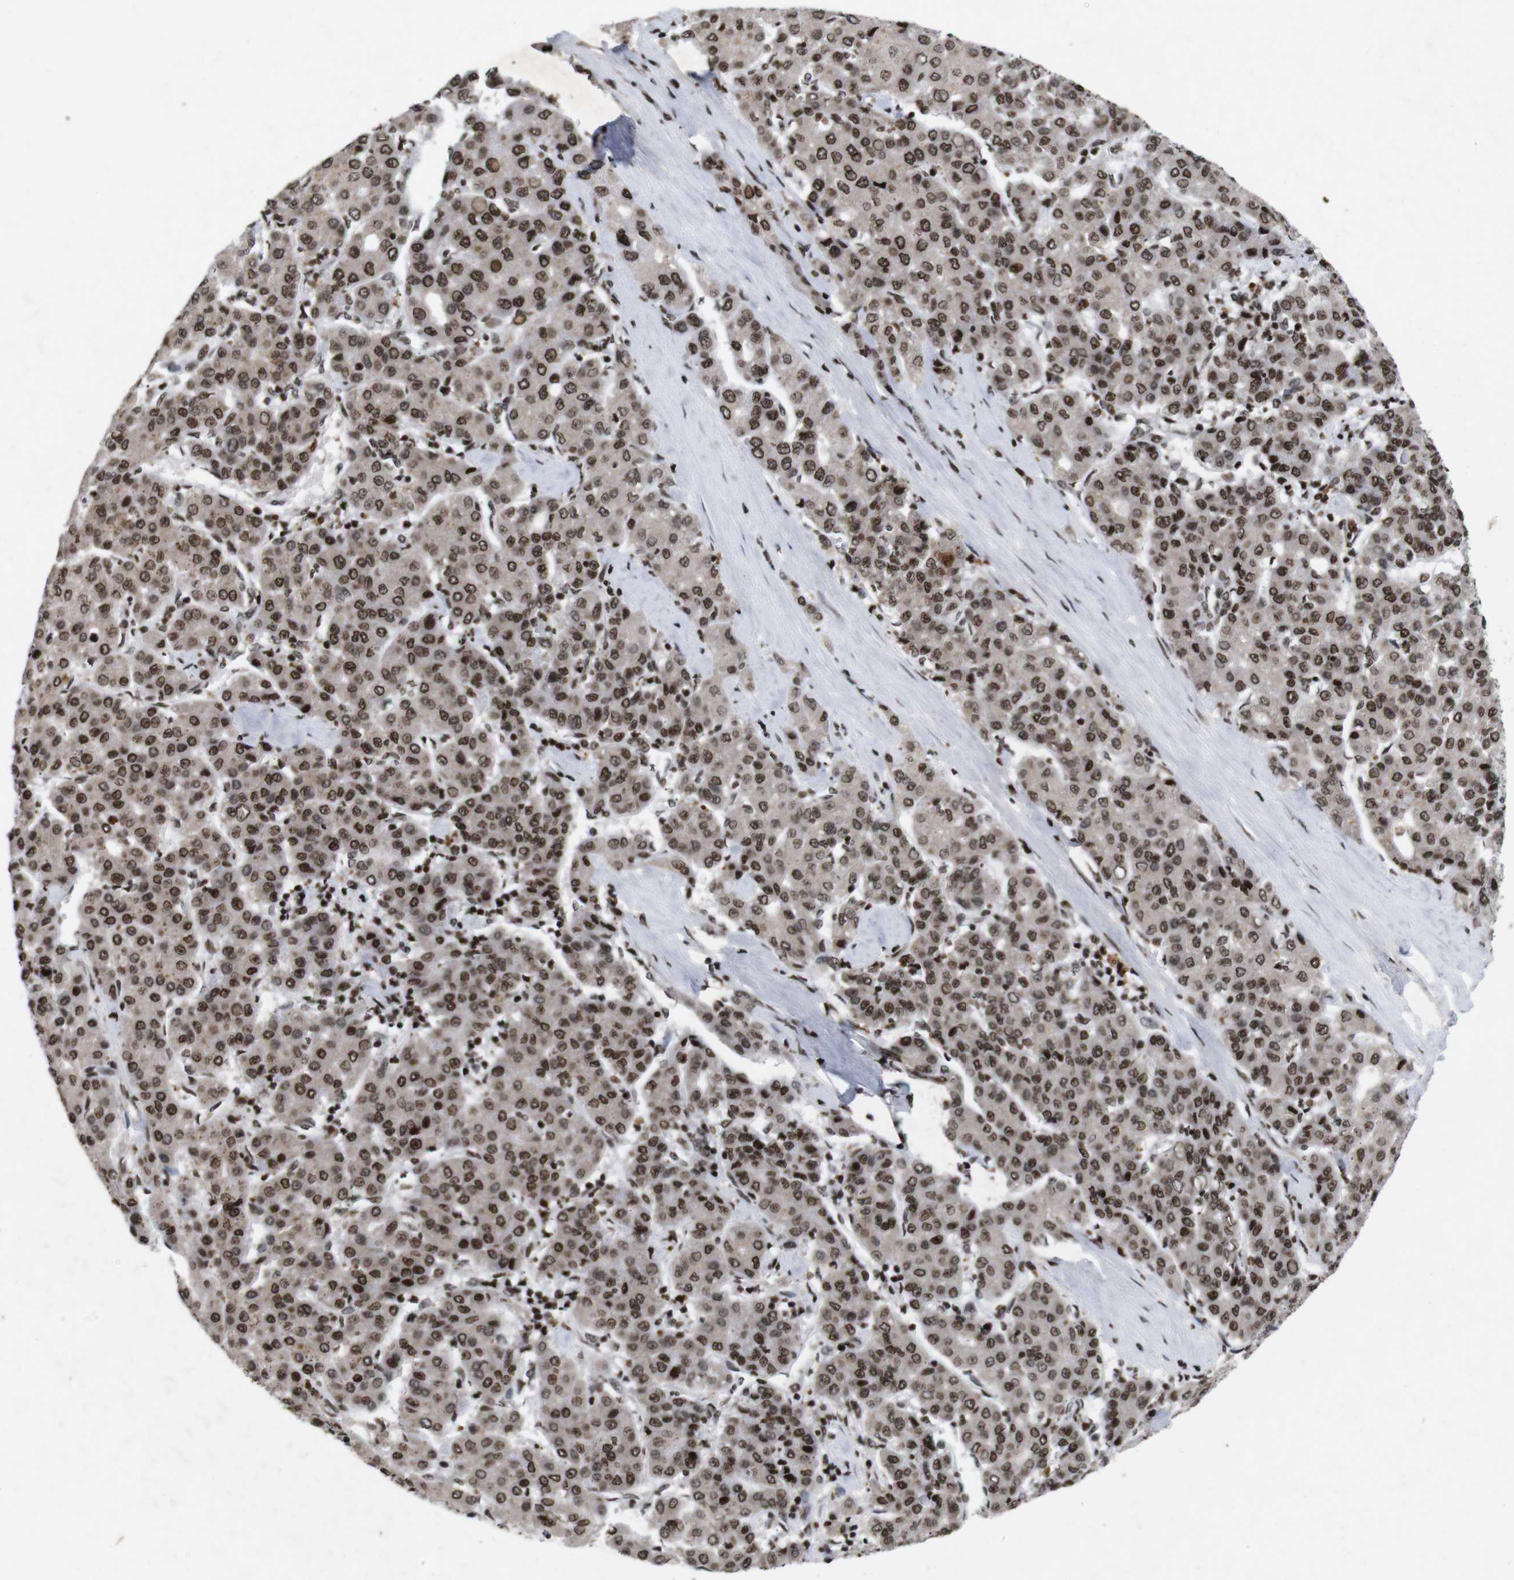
{"staining": {"intensity": "moderate", "quantity": ">75%", "location": "nuclear"}, "tissue": "liver cancer", "cell_type": "Tumor cells", "image_type": "cancer", "snomed": [{"axis": "morphology", "description": "Carcinoma, Hepatocellular, NOS"}, {"axis": "topography", "description": "Liver"}], "caption": "Liver hepatocellular carcinoma was stained to show a protein in brown. There is medium levels of moderate nuclear positivity in about >75% of tumor cells.", "gene": "MAGEH1", "patient": {"sex": "male", "age": 65}}